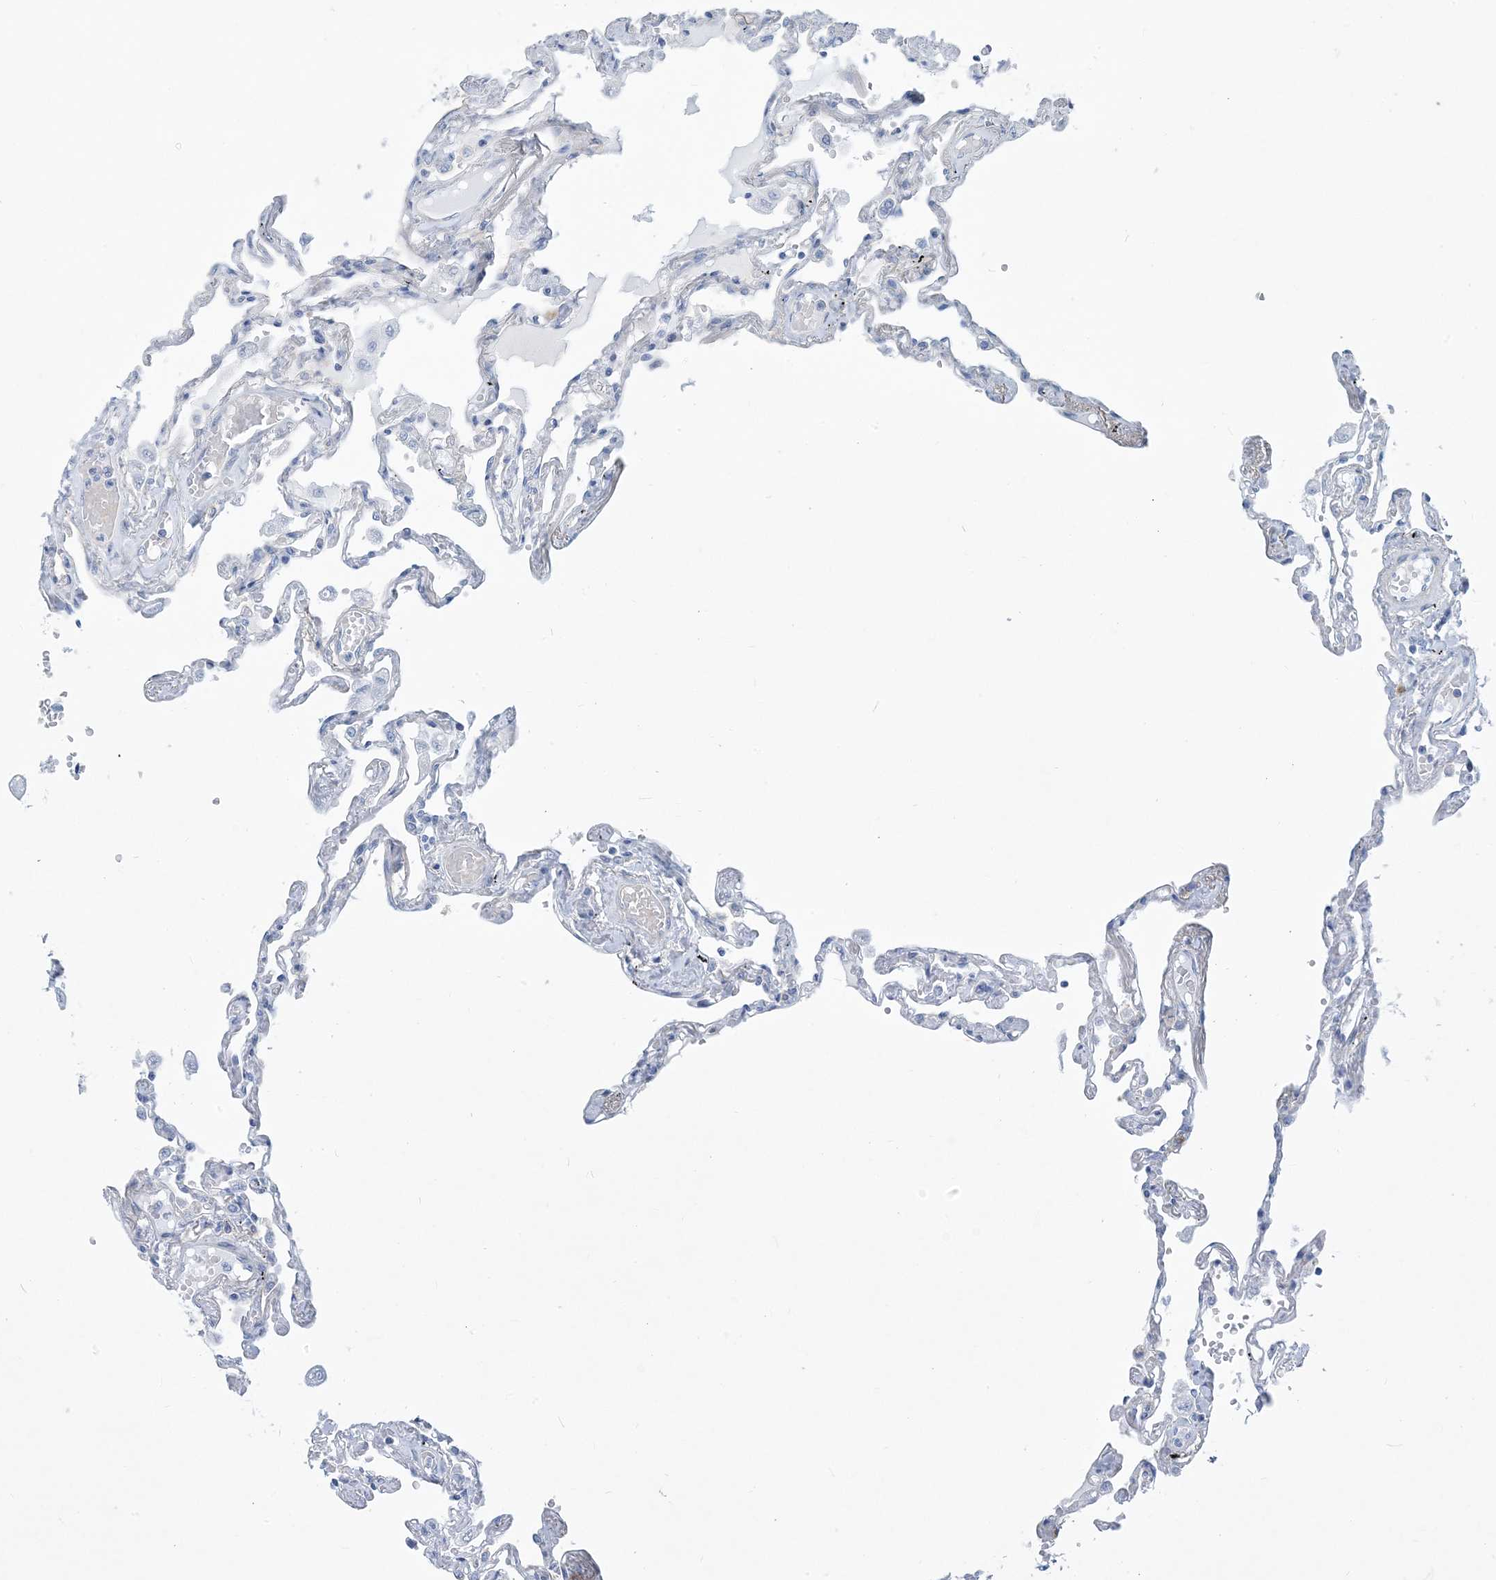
{"staining": {"intensity": "negative", "quantity": "none", "location": "none"}, "tissue": "lung", "cell_type": "Alveolar cells", "image_type": "normal", "snomed": [{"axis": "morphology", "description": "Normal tissue, NOS"}, {"axis": "topography", "description": "Lung"}], "caption": "Immunohistochemistry (IHC) image of normal lung: lung stained with DAB exhibits no significant protein staining in alveolar cells.", "gene": "MOXD1", "patient": {"sex": "female", "age": 67}}